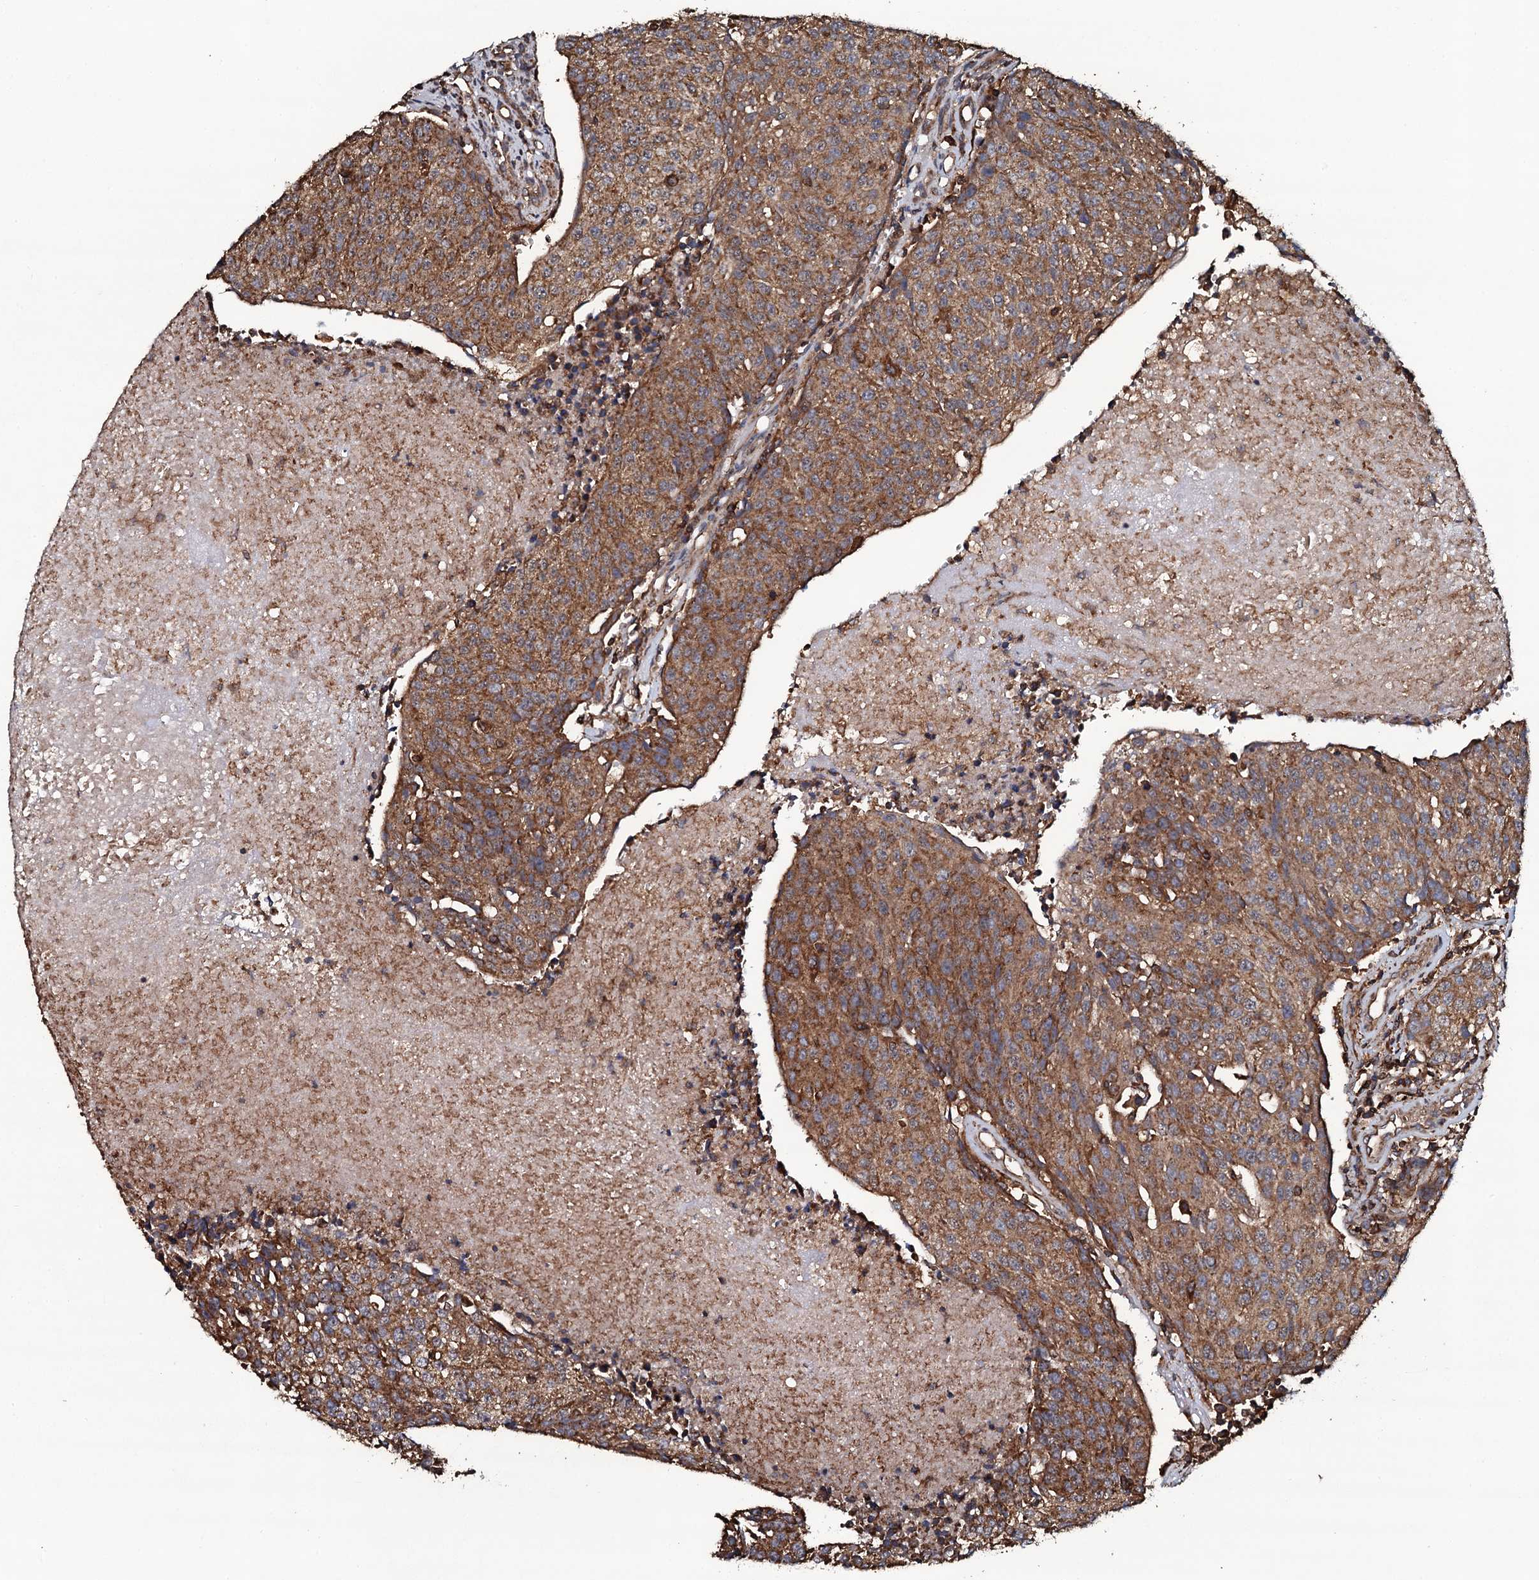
{"staining": {"intensity": "moderate", "quantity": ">75%", "location": "cytoplasmic/membranous"}, "tissue": "urothelial cancer", "cell_type": "Tumor cells", "image_type": "cancer", "snomed": [{"axis": "morphology", "description": "Urothelial carcinoma, High grade"}, {"axis": "topography", "description": "Urinary bladder"}], "caption": "Urothelial cancer stained for a protein demonstrates moderate cytoplasmic/membranous positivity in tumor cells. The staining was performed using DAB (3,3'-diaminobenzidine), with brown indicating positive protein expression. Nuclei are stained blue with hematoxylin.", "gene": "VWA8", "patient": {"sex": "female", "age": 85}}